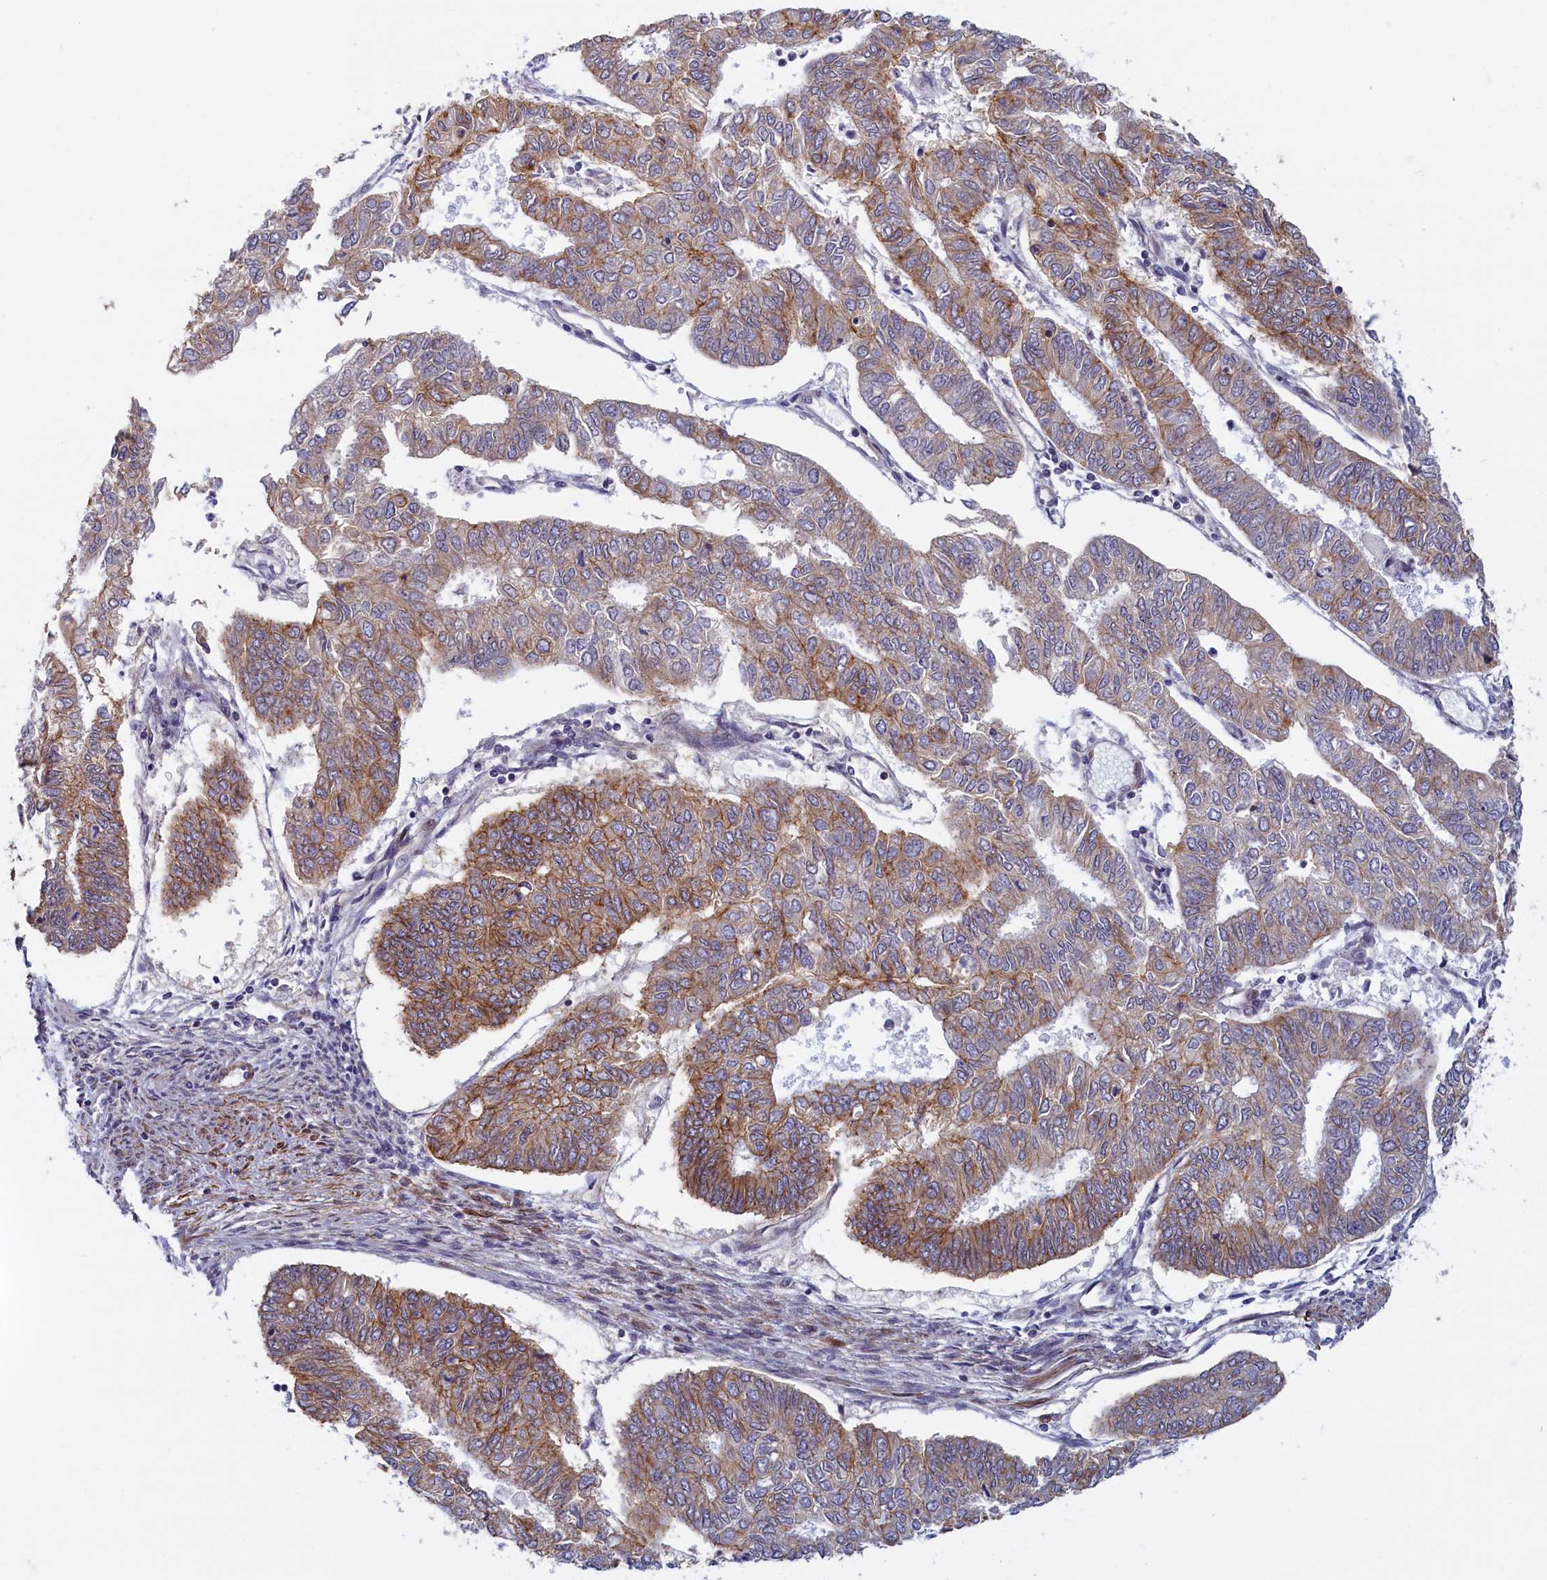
{"staining": {"intensity": "moderate", "quantity": ">75%", "location": "cytoplasmic/membranous"}, "tissue": "endometrial cancer", "cell_type": "Tumor cells", "image_type": "cancer", "snomed": [{"axis": "morphology", "description": "Adenocarcinoma, NOS"}, {"axis": "topography", "description": "Endometrium"}], "caption": "Brown immunohistochemical staining in human endometrial cancer (adenocarcinoma) demonstrates moderate cytoplasmic/membranous expression in about >75% of tumor cells.", "gene": "TRPM4", "patient": {"sex": "female", "age": 68}}